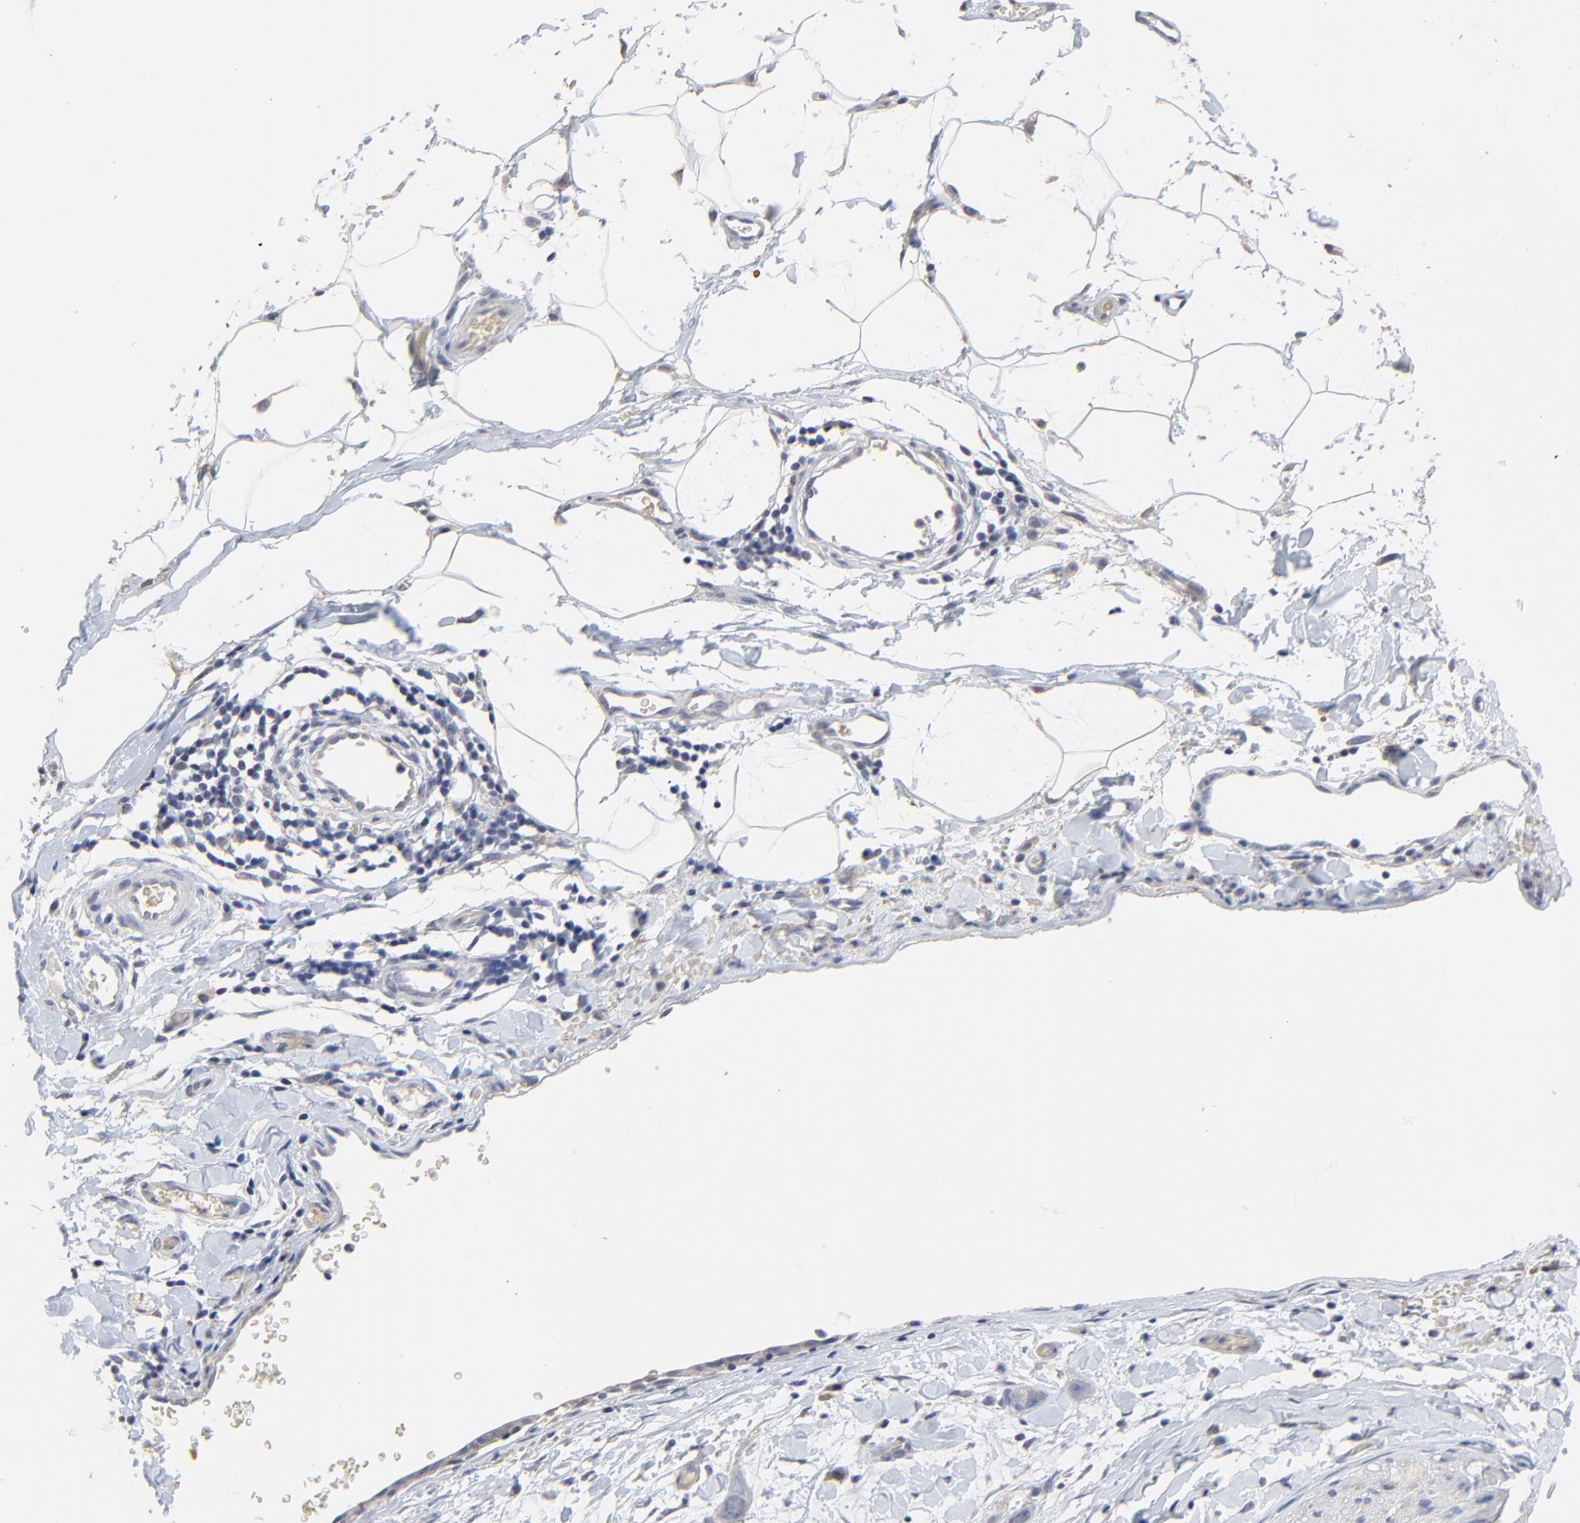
{"staining": {"intensity": "negative", "quantity": "none", "location": "none"}, "tissue": "stomach cancer", "cell_type": "Tumor cells", "image_type": "cancer", "snomed": [{"axis": "morphology", "description": "Adenocarcinoma, NOS"}, {"axis": "topography", "description": "Stomach, upper"}], "caption": "The immunohistochemistry (IHC) micrograph has no significant staining in tumor cells of stomach cancer tissue.", "gene": "FANCB", "patient": {"sex": "male", "age": 47}}